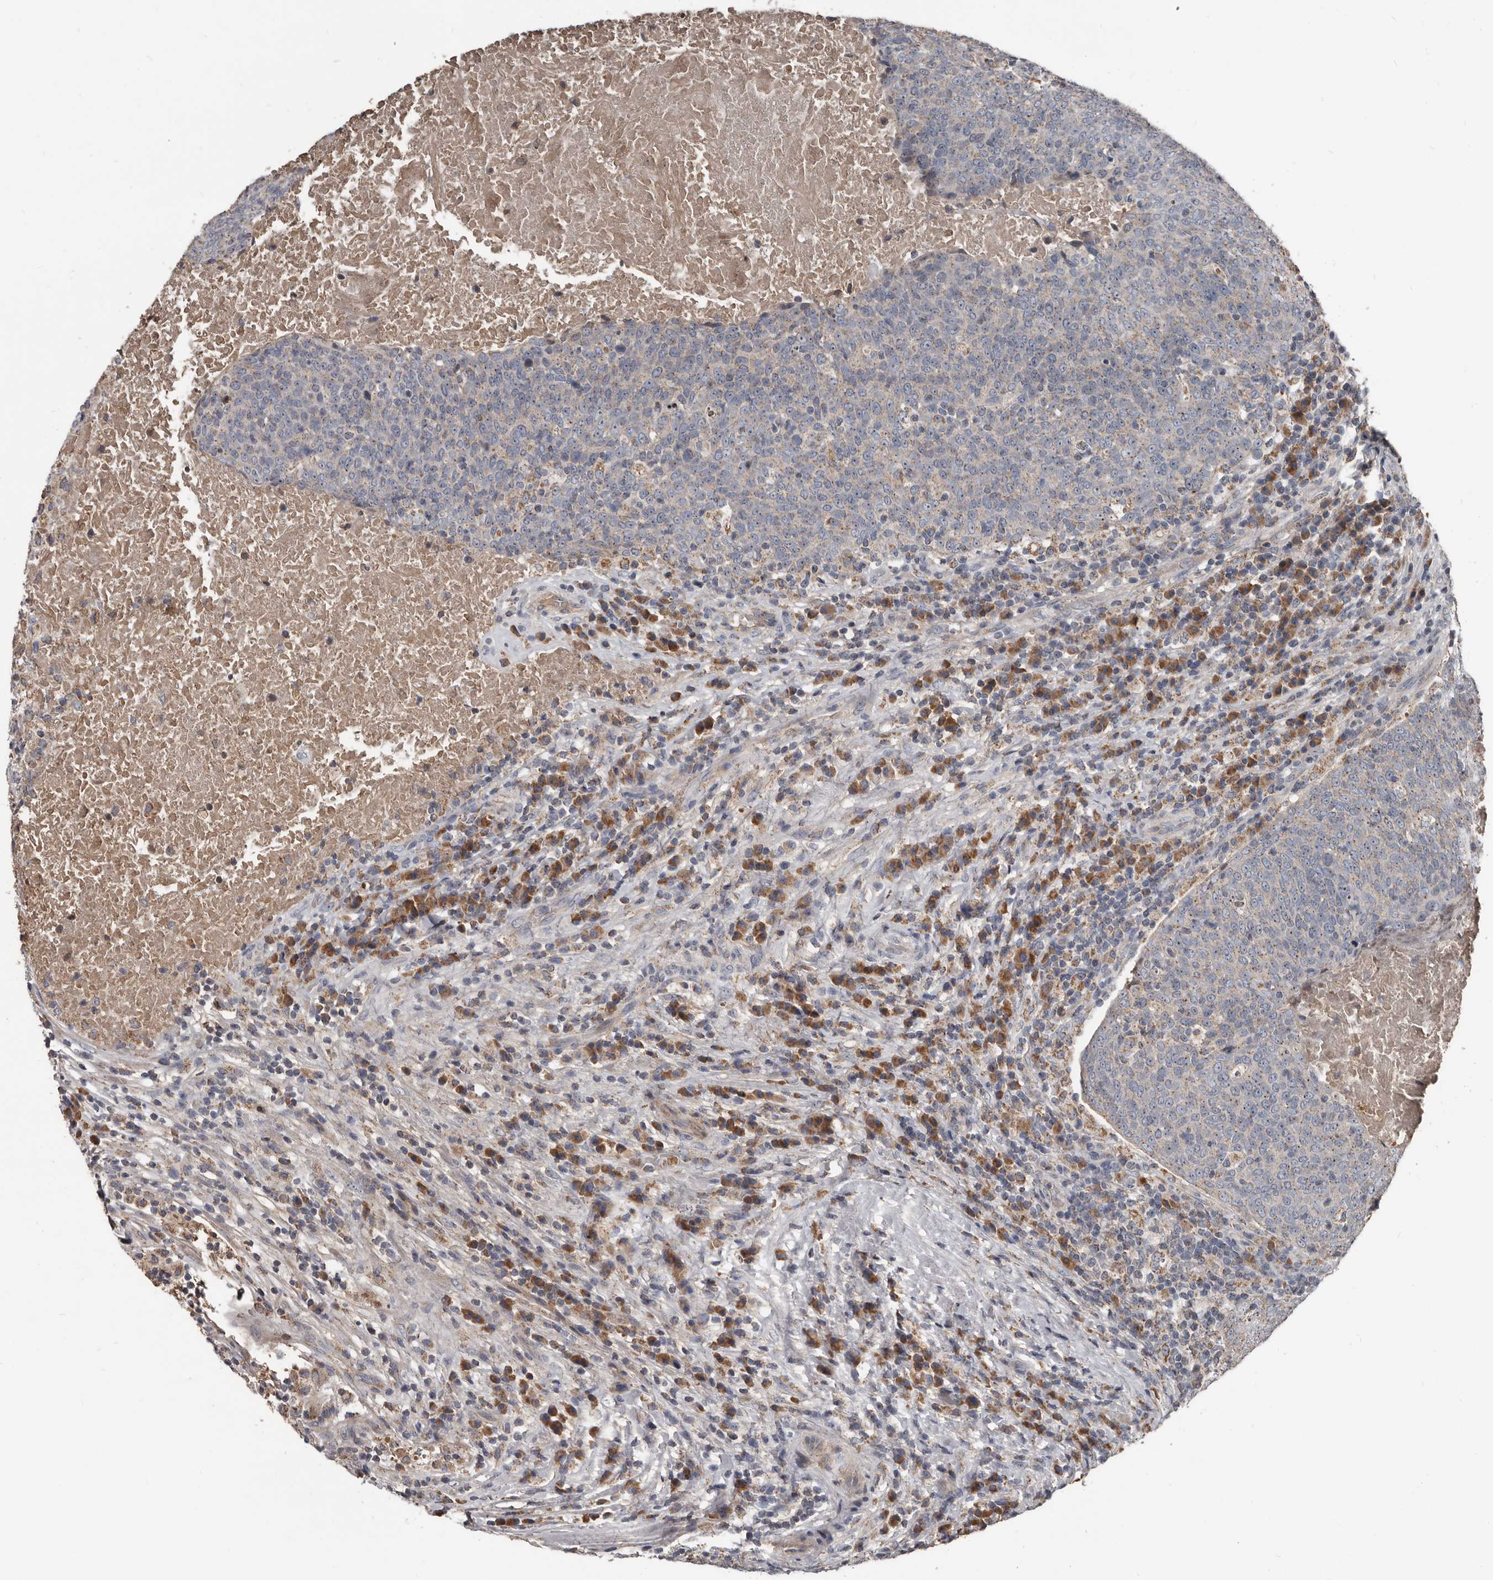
{"staining": {"intensity": "weak", "quantity": "<25%", "location": "cytoplasmic/membranous"}, "tissue": "head and neck cancer", "cell_type": "Tumor cells", "image_type": "cancer", "snomed": [{"axis": "morphology", "description": "Squamous cell carcinoma, NOS"}, {"axis": "morphology", "description": "Squamous cell carcinoma, metastatic, NOS"}, {"axis": "topography", "description": "Lymph node"}, {"axis": "topography", "description": "Head-Neck"}], "caption": "IHC image of head and neck cancer stained for a protein (brown), which displays no expression in tumor cells.", "gene": "GREB1", "patient": {"sex": "male", "age": 62}}